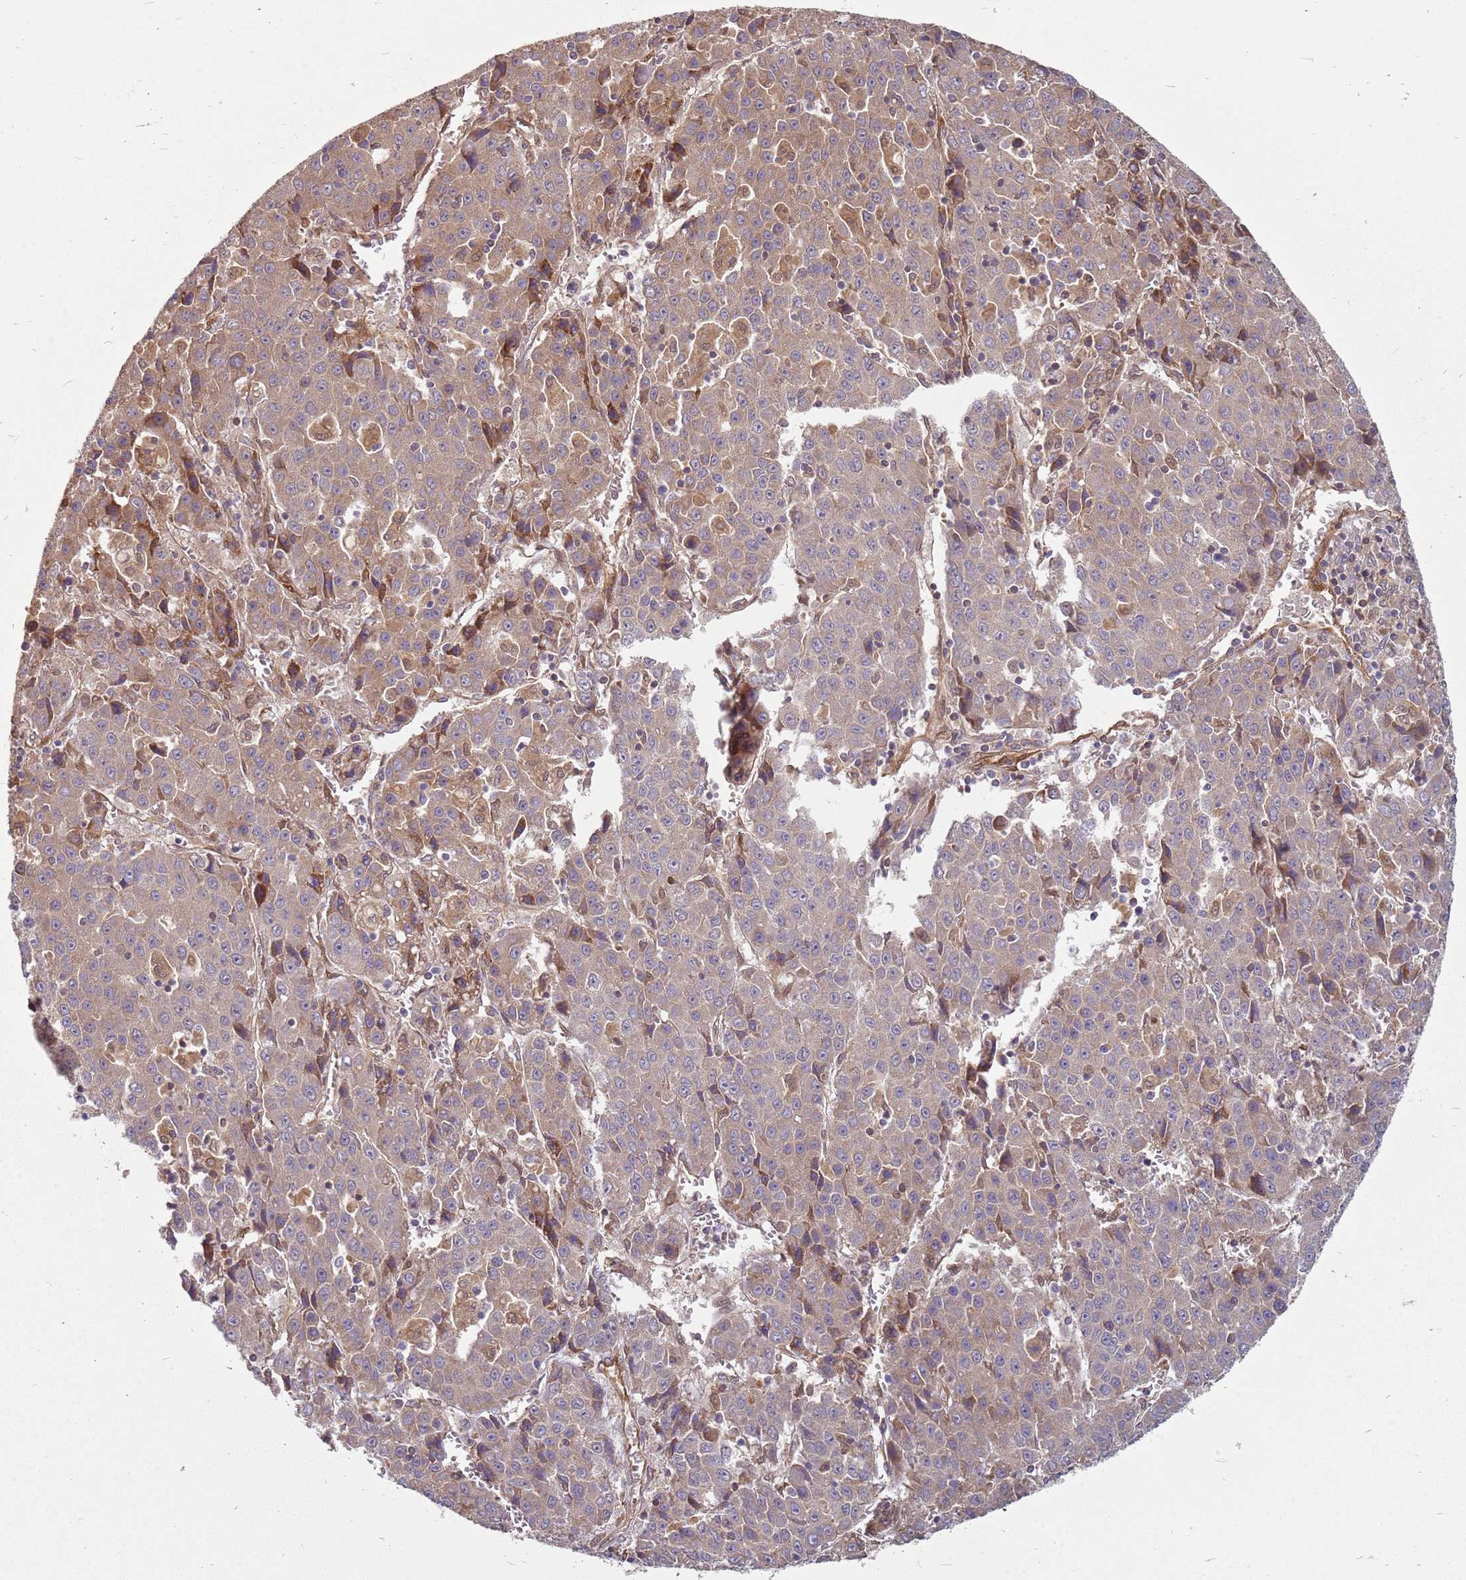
{"staining": {"intensity": "moderate", "quantity": "25%-75%", "location": "cytoplasmic/membranous"}, "tissue": "liver cancer", "cell_type": "Tumor cells", "image_type": "cancer", "snomed": [{"axis": "morphology", "description": "Carcinoma, Hepatocellular, NOS"}, {"axis": "topography", "description": "Liver"}], "caption": "The image displays staining of liver cancer, revealing moderate cytoplasmic/membranous protein staining (brown color) within tumor cells.", "gene": "NUDT14", "patient": {"sex": "female", "age": 53}}